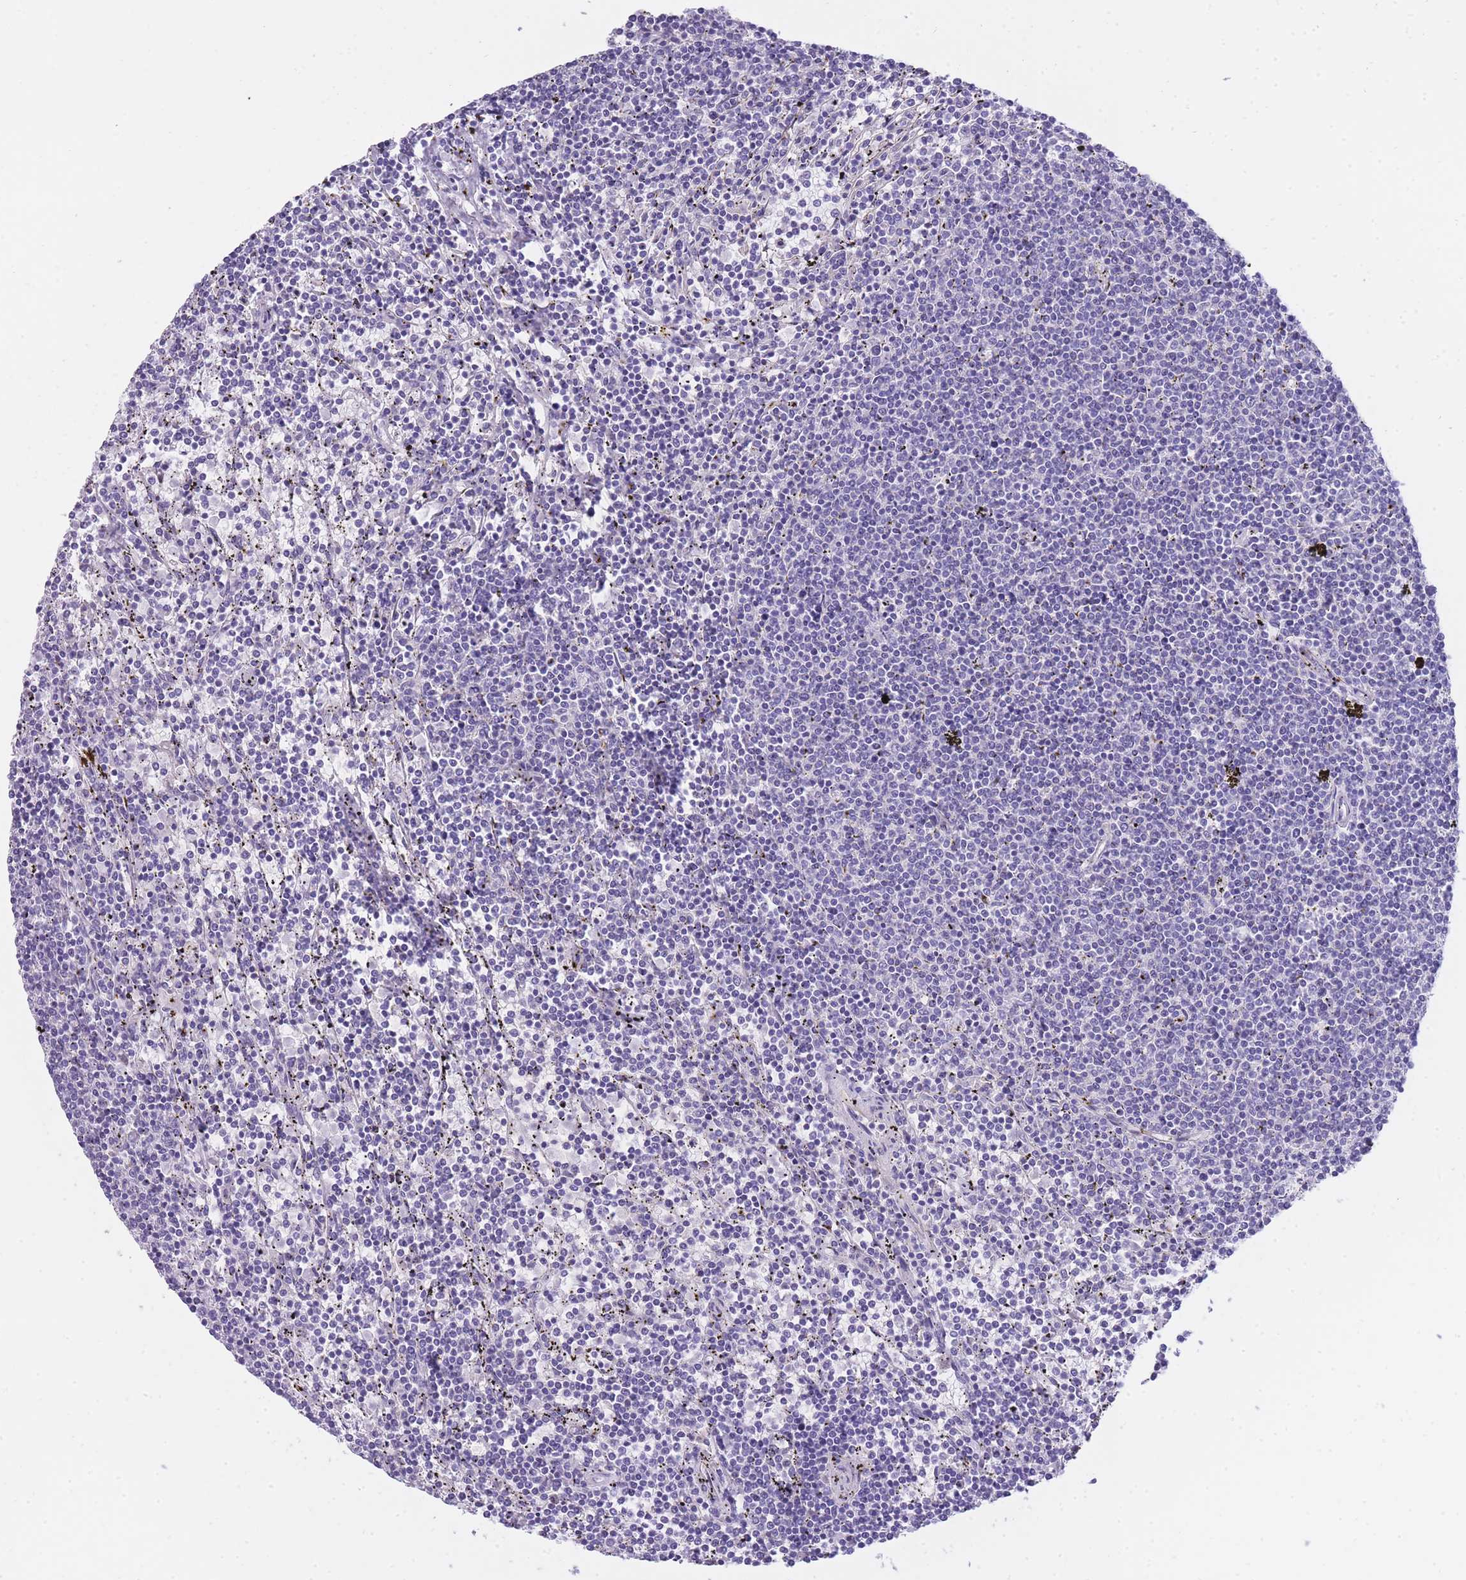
{"staining": {"intensity": "negative", "quantity": "none", "location": "none"}, "tissue": "lymphoma", "cell_type": "Tumor cells", "image_type": "cancer", "snomed": [{"axis": "morphology", "description": "Malignant lymphoma, non-Hodgkin's type, Low grade"}, {"axis": "topography", "description": "Spleen"}], "caption": "A high-resolution photomicrograph shows immunohistochemistry staining of malignant lymphoma, non-Hodgkin's type (low-grade), which displays no significant expression in tumor cells. (DAB (3,3'-diaminobenzidine) IHC, high magnification).", "gene": "PRR23B", "patient": {"sex": "female", "age": 50}}